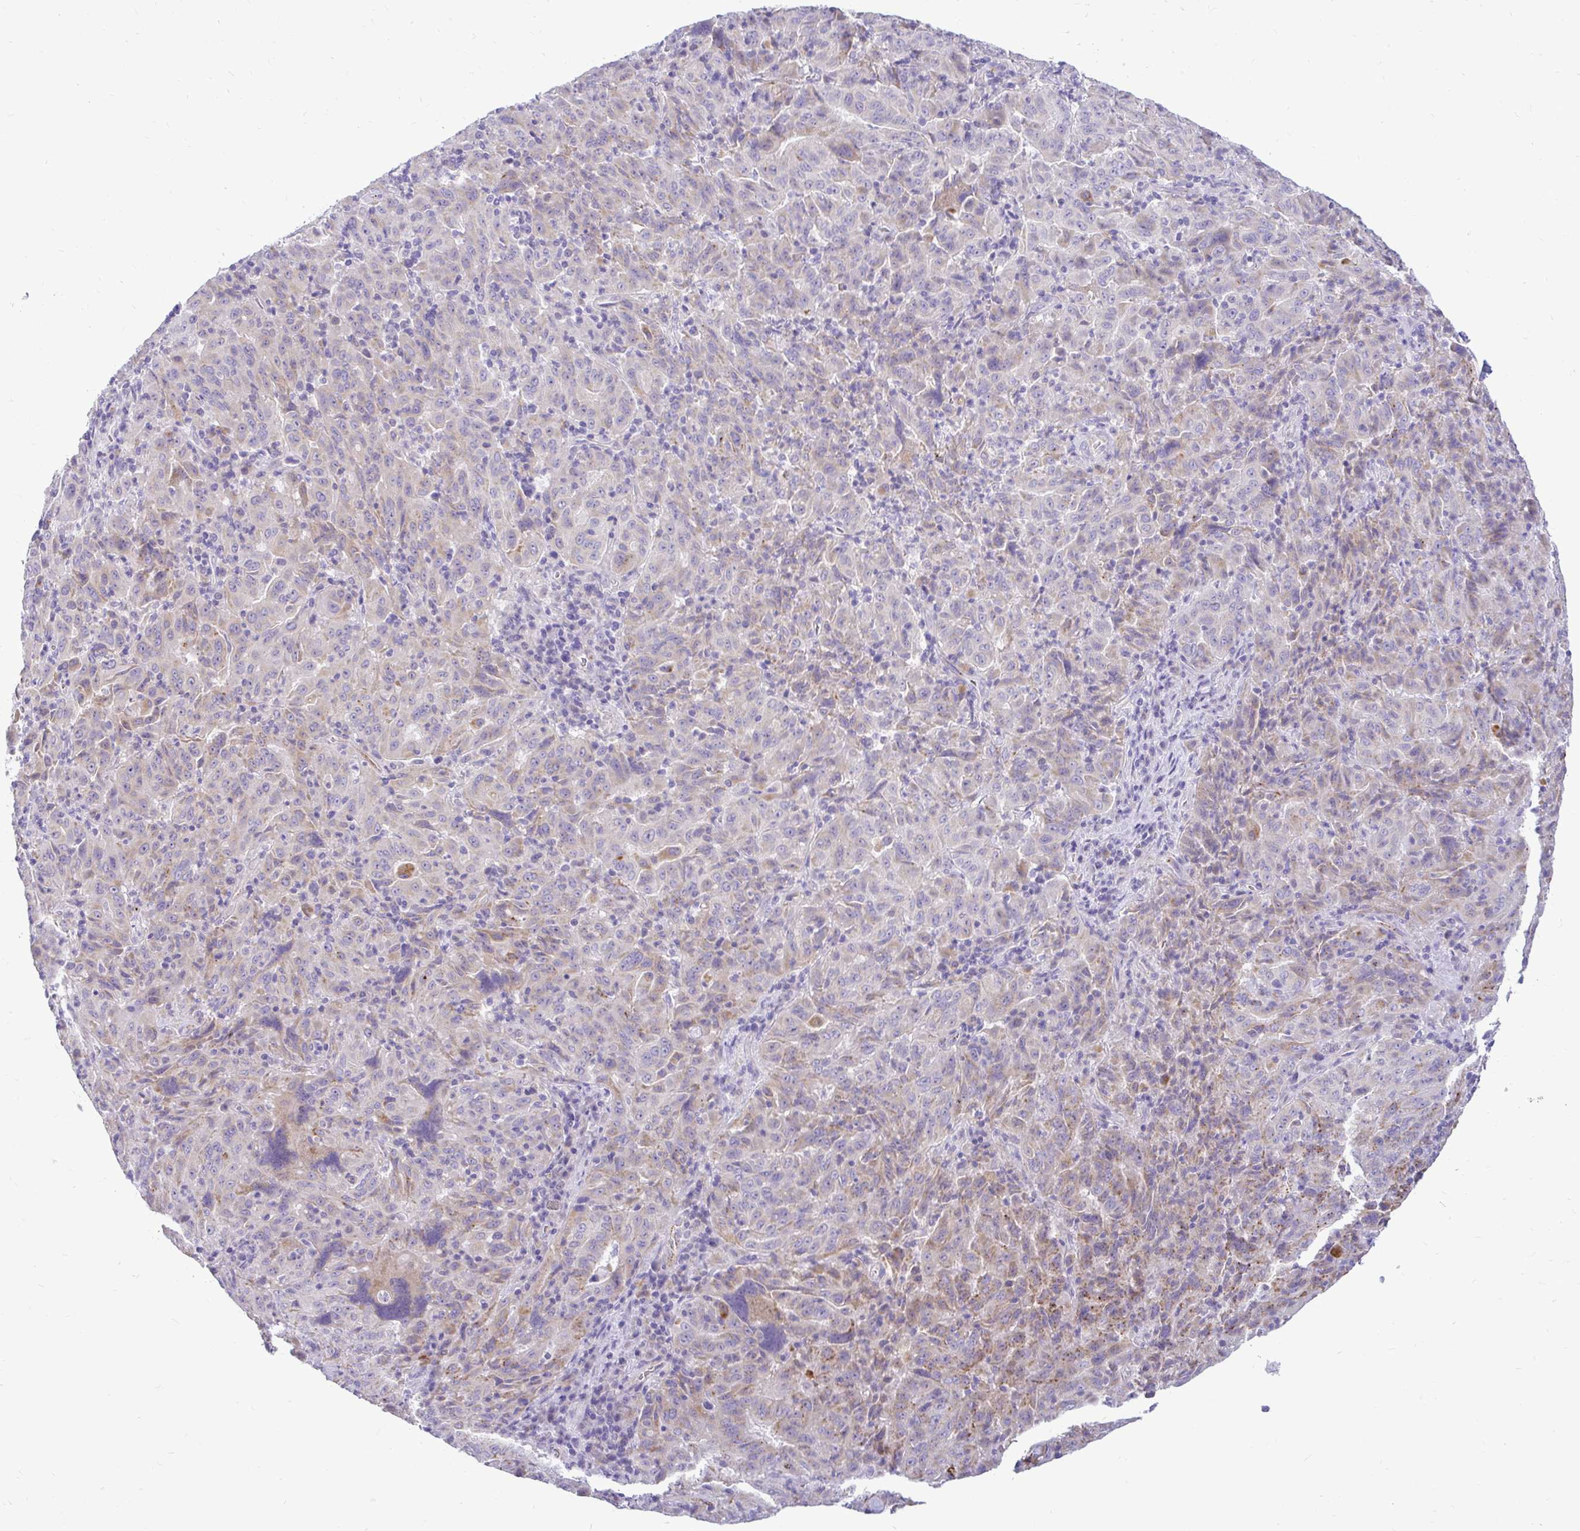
{"staining": {"intensity": "weak", "quantity": "<25%", "location": "cytoplasmic/membranous"}, "tissue": "pancreatic cancer", "cell_type": "Tumor cells", "image_type": "cancer", "snomed": [{"axis": "morphology", "description": "Adenocarcinoma, NOS"}, {"axis": "topography", "description": "Pancreas"}], "caption": "This is an immunohistochemistry photomicrograph of pancreatic cancer. There is no positivity in tumor cells.", "gene": "PKN3", "patient": {"sex": "male", "age": 63}}